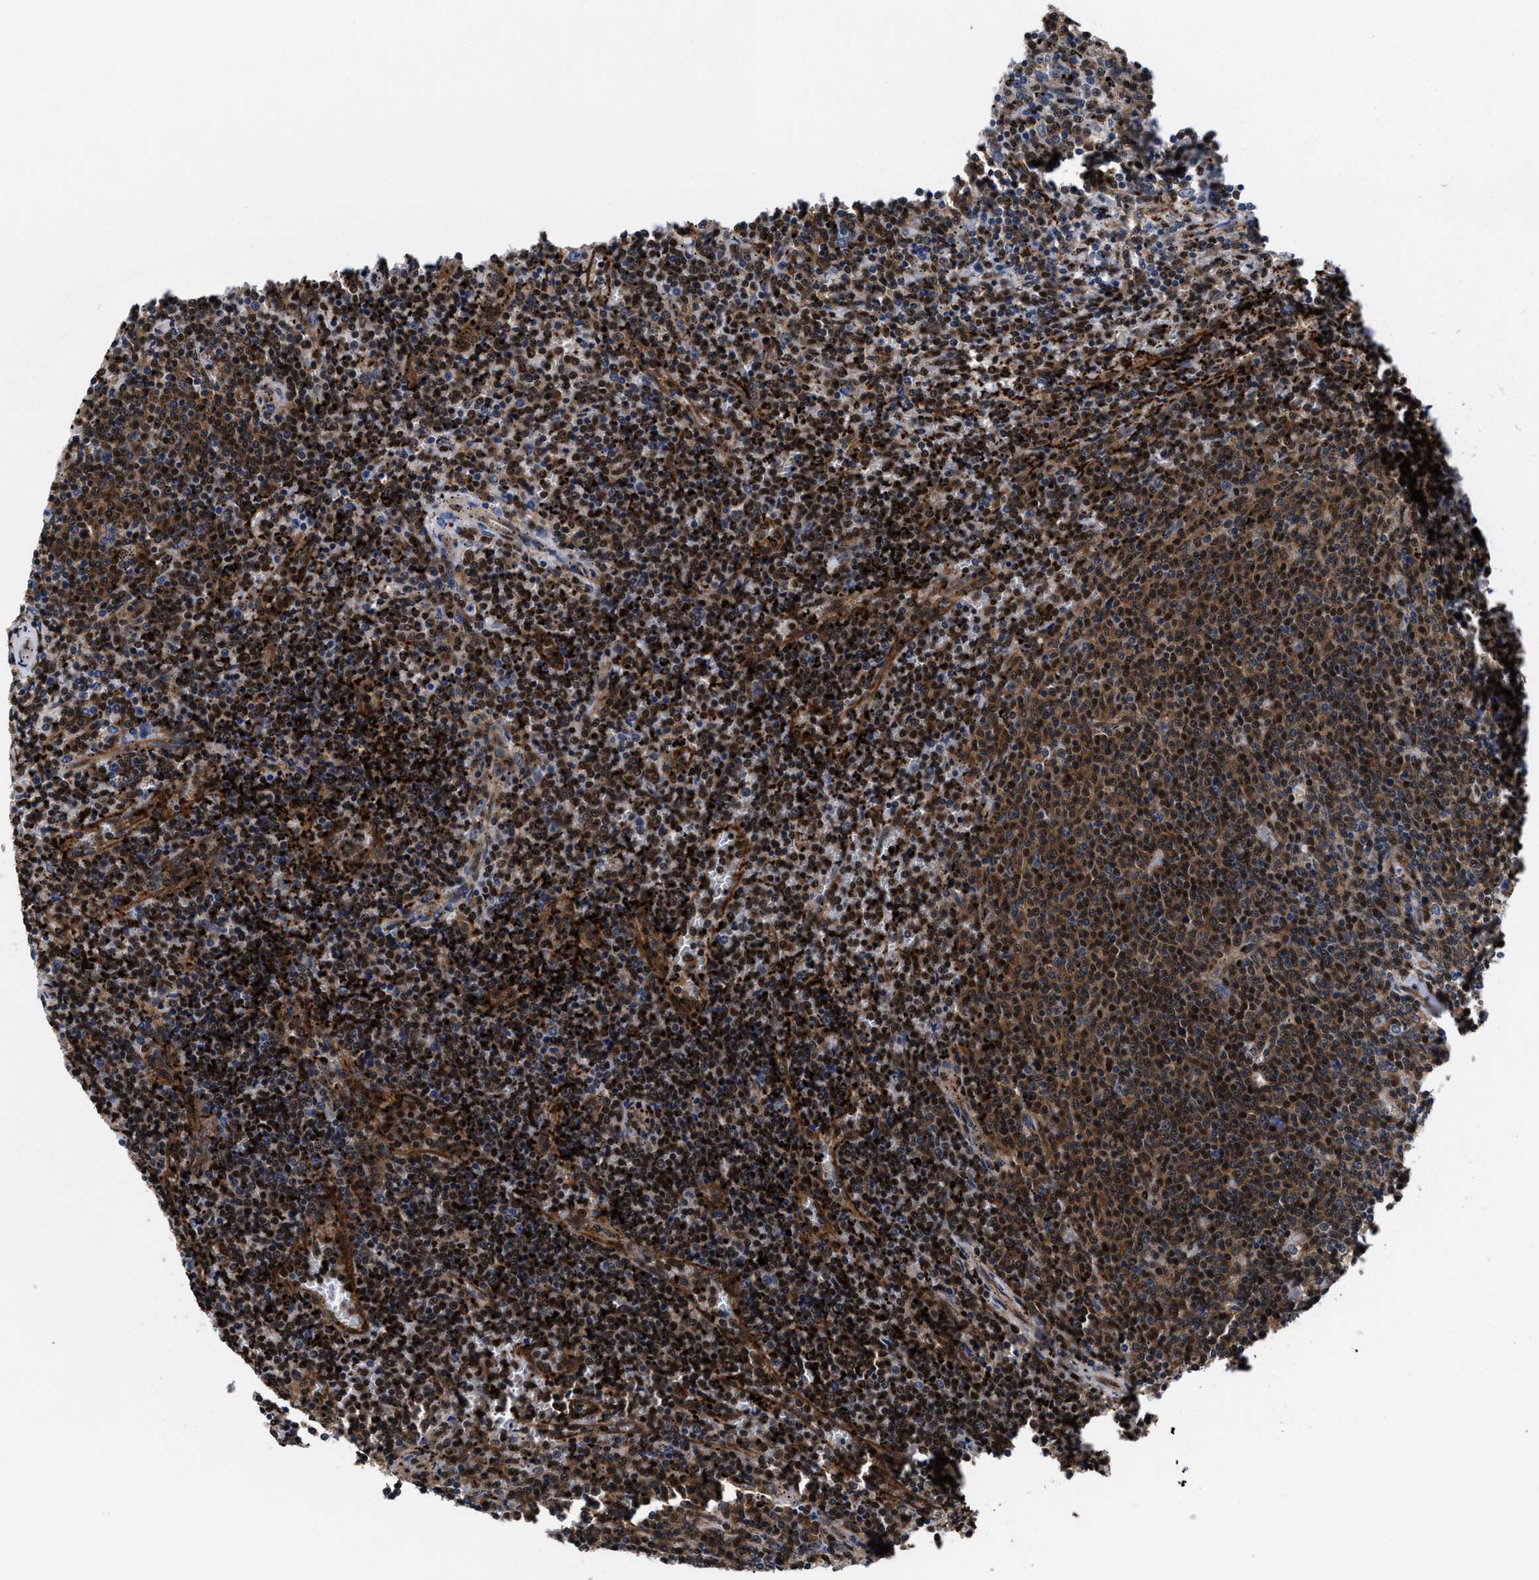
{"staining": {"intensity": "moderate", "quantity": "25%-75%", "location": "cytoplasmic/membranous,nuclear"}, "tissue": "lymphoma", "cell_type": "Tumor cells", "image_type": "cancer", "snomed": [{"axis": "morphology", "description": "Malignant lymphoma, non-Hodgkin's type, Low grade"}, {"axis": "topography", "description": "Spleen"}], "caption": "An immunohistochemistry (IHC) photomicrograph of tumor tissue is shown. Protein staining in brown highlights moderate cytoplasmic/membranous and nuclear positivity in lymphoma within tumor cells.", "gene": "ACLY", "patient": {"sex": "female", "age": 50}}